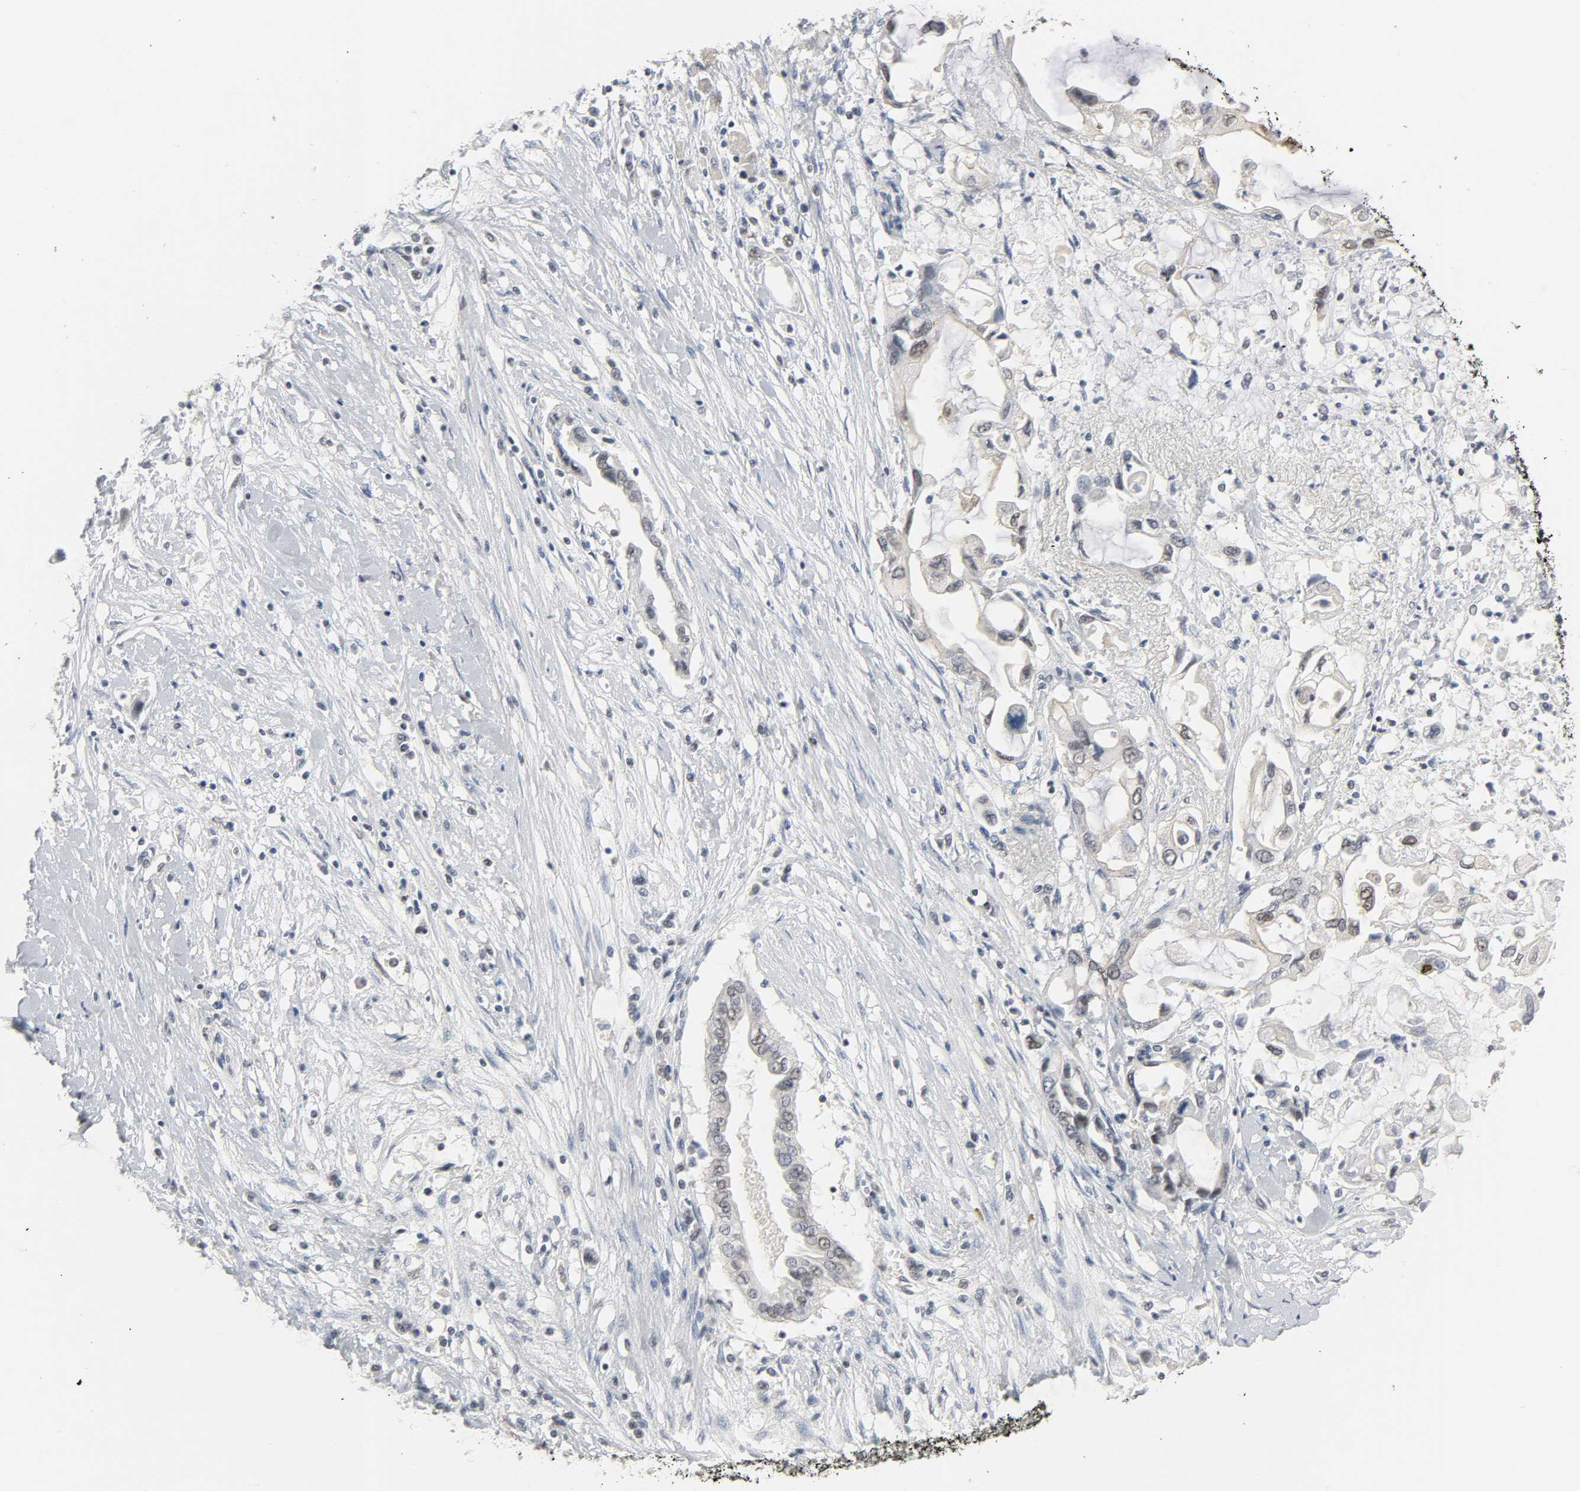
{"staining": {"intensity": "negative", "quantity": "none", "location": "none"}, "tissue": "pancreatic cancer", "cell_type": "Tumor cells", "image_type": "cancer", "snomed": [{"axis": "morphology", "description": "Adenocarcinoma, NOS"}, {"axis": "topography", "description": "Pancreas"}], "caption": "Pancreatic cancer (adenocarcinoma) was stained to show a protein in brown. There is no significant staining in tumor cells.", "gene": "ACSS2", "patient": {"sex": "female", "age": 57}}